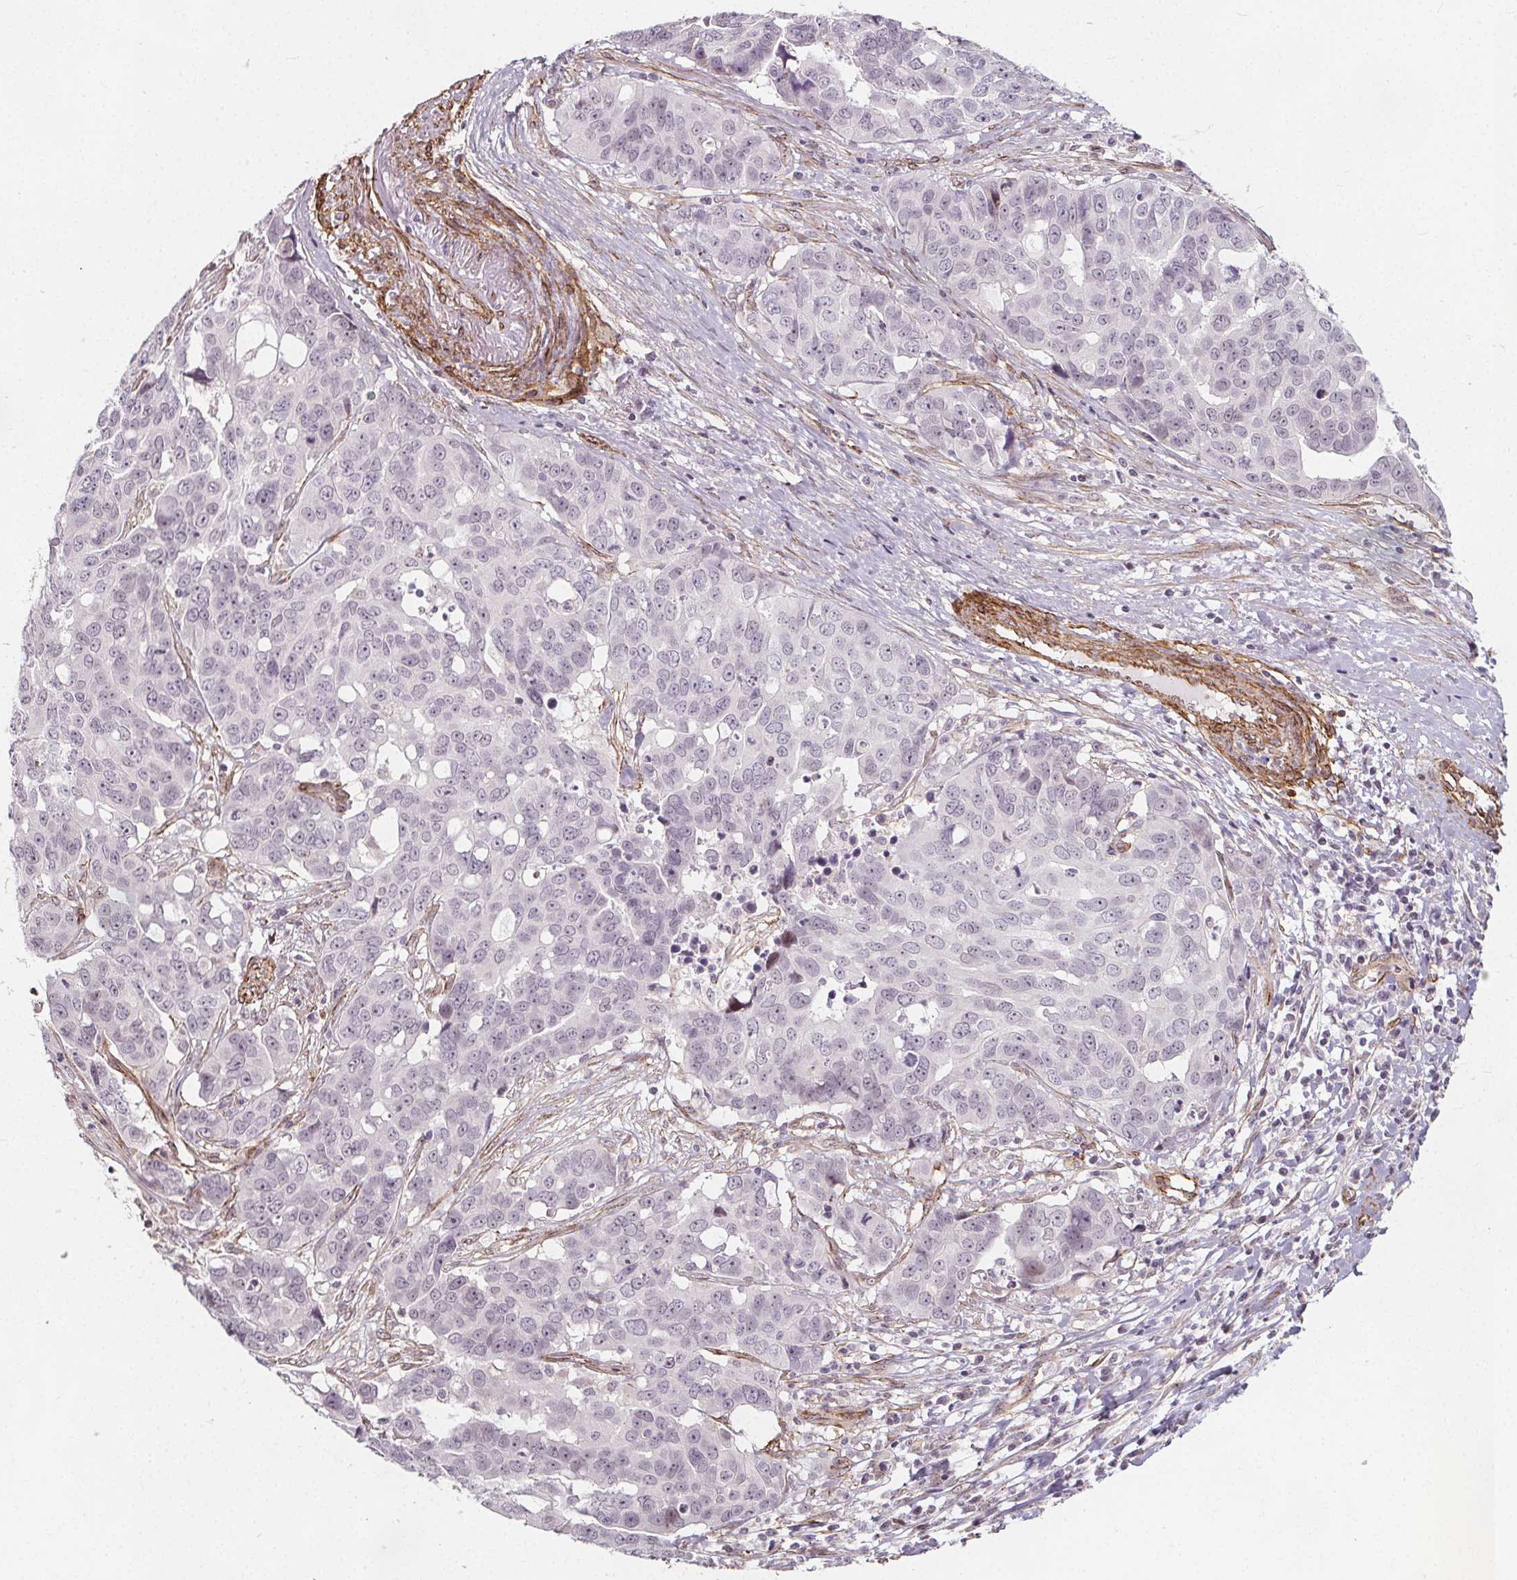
{"staining": {"intensity": "negative", "quantity": "none", "location": "none"}, "tissue": "ovarian cancer", "cell_type": "Tumor cells", "image_type": "cancer", "snomed": [{"axis": "morphology", "description": "Carcinoma, endometroid"}, {"axis": "topography", "description": "Ovary"}], "caption": "Immunohistochemistry of human ovarian endometroid carcinoma exhibits no positivity in tumor cells.", "gene": "HAS1", "patient": {"sex": "female", "age": 78}}